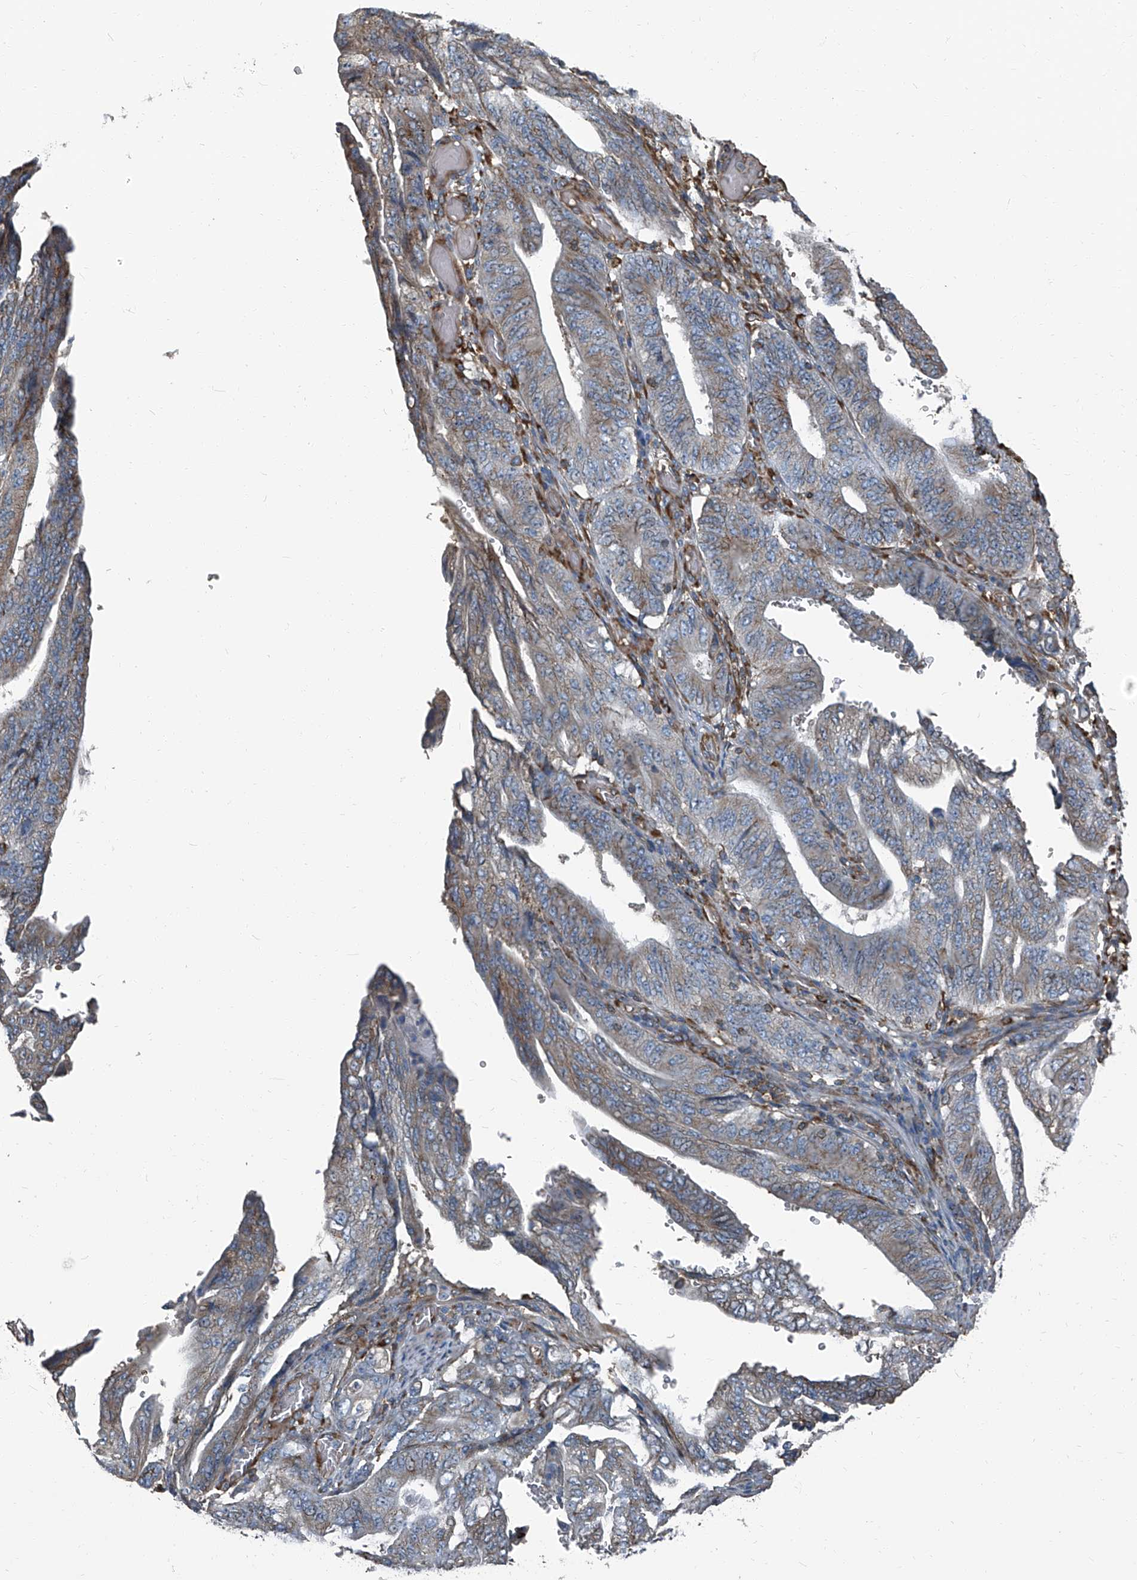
{"staining": {"intensity": "weak", "quantity": "25%-75%", "location": "cytoplasmic/membranous"}, "tissue": "stomach cancer", "cell_type": "Tumor cells", "image_type": "cancer", "snomed": [{"axis": "morphology", "description": "Adenocarcinoma, NOS"}, {"axis": "topography", "description": "Stomach"}], "caption": "Stomach cancer was stained to show a protein in brown. There is low levels of weak cytoplasmic/membranous staining in about 25%-75% of tumor cells.", "gene": "SEPTIN7", "patient": {"sex": "female", "age": 73}}